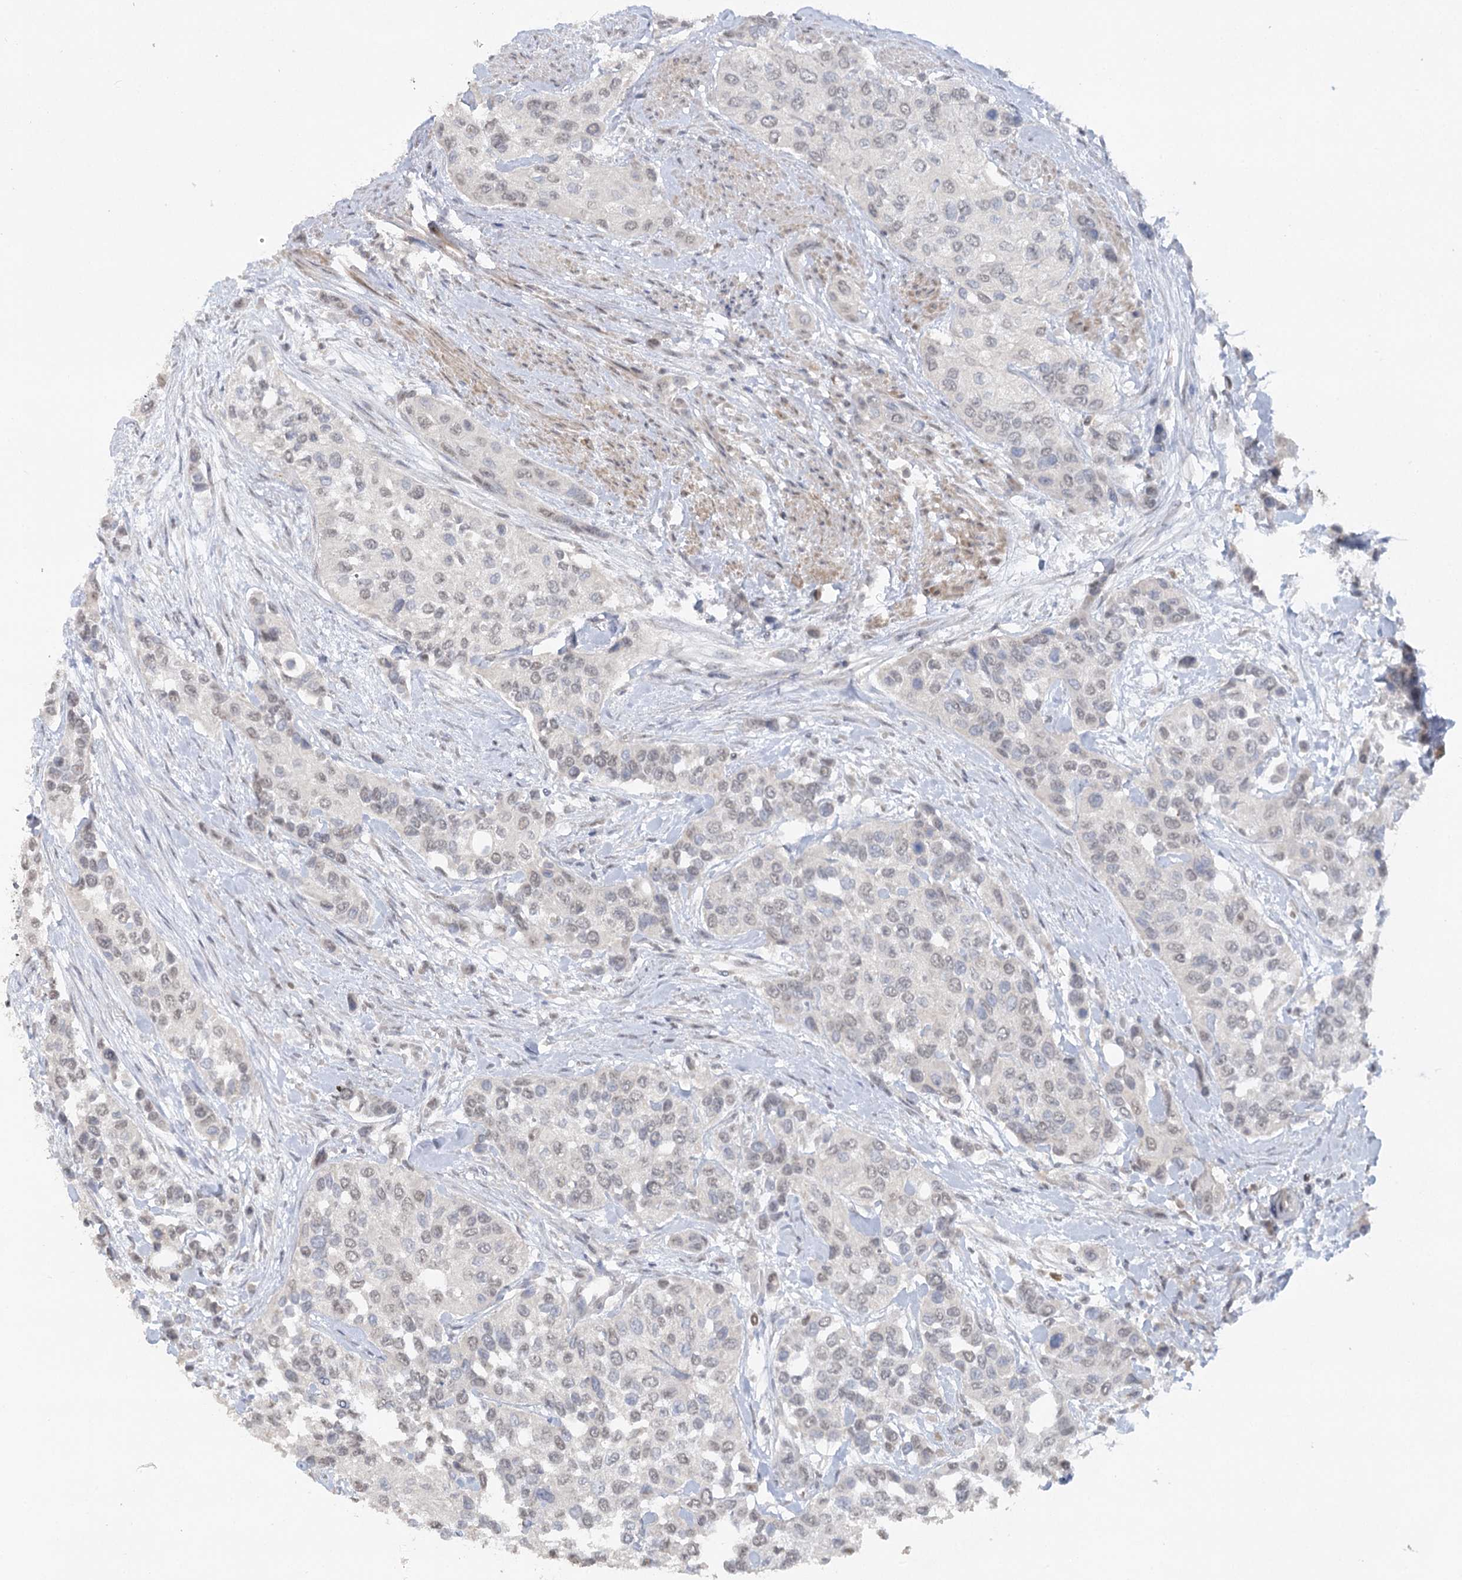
{"staining": {"intensity": "weak", "quantity": "<25%", "location": "nuclear"}, "tissue": "urothelial cancer", "cell_type": "Tumor cells", "image_type": "cancer", "snomed": [{"axis": "morphology", "description": "Normal tissue, NOS"}, {"axis": "morphology", "description": "Urothelial carcinoma, High grade"}, {"axis": "topography", "description": "Vascular tissue"}, {"axis": "topography", "description": "Urinary bladder"}], "caption": "The photomicrograph reveals no staining of tumor cells in urothelial cancer. Brightfield microscopy of immunohistochemistry stained with DAB (3,3'-diaminobenzidine) (brown) and hematoxylin (blue), captured at high magnification.", "gene": "TRAF3IP1", "patient": {"sex": "female", "age": 56}}